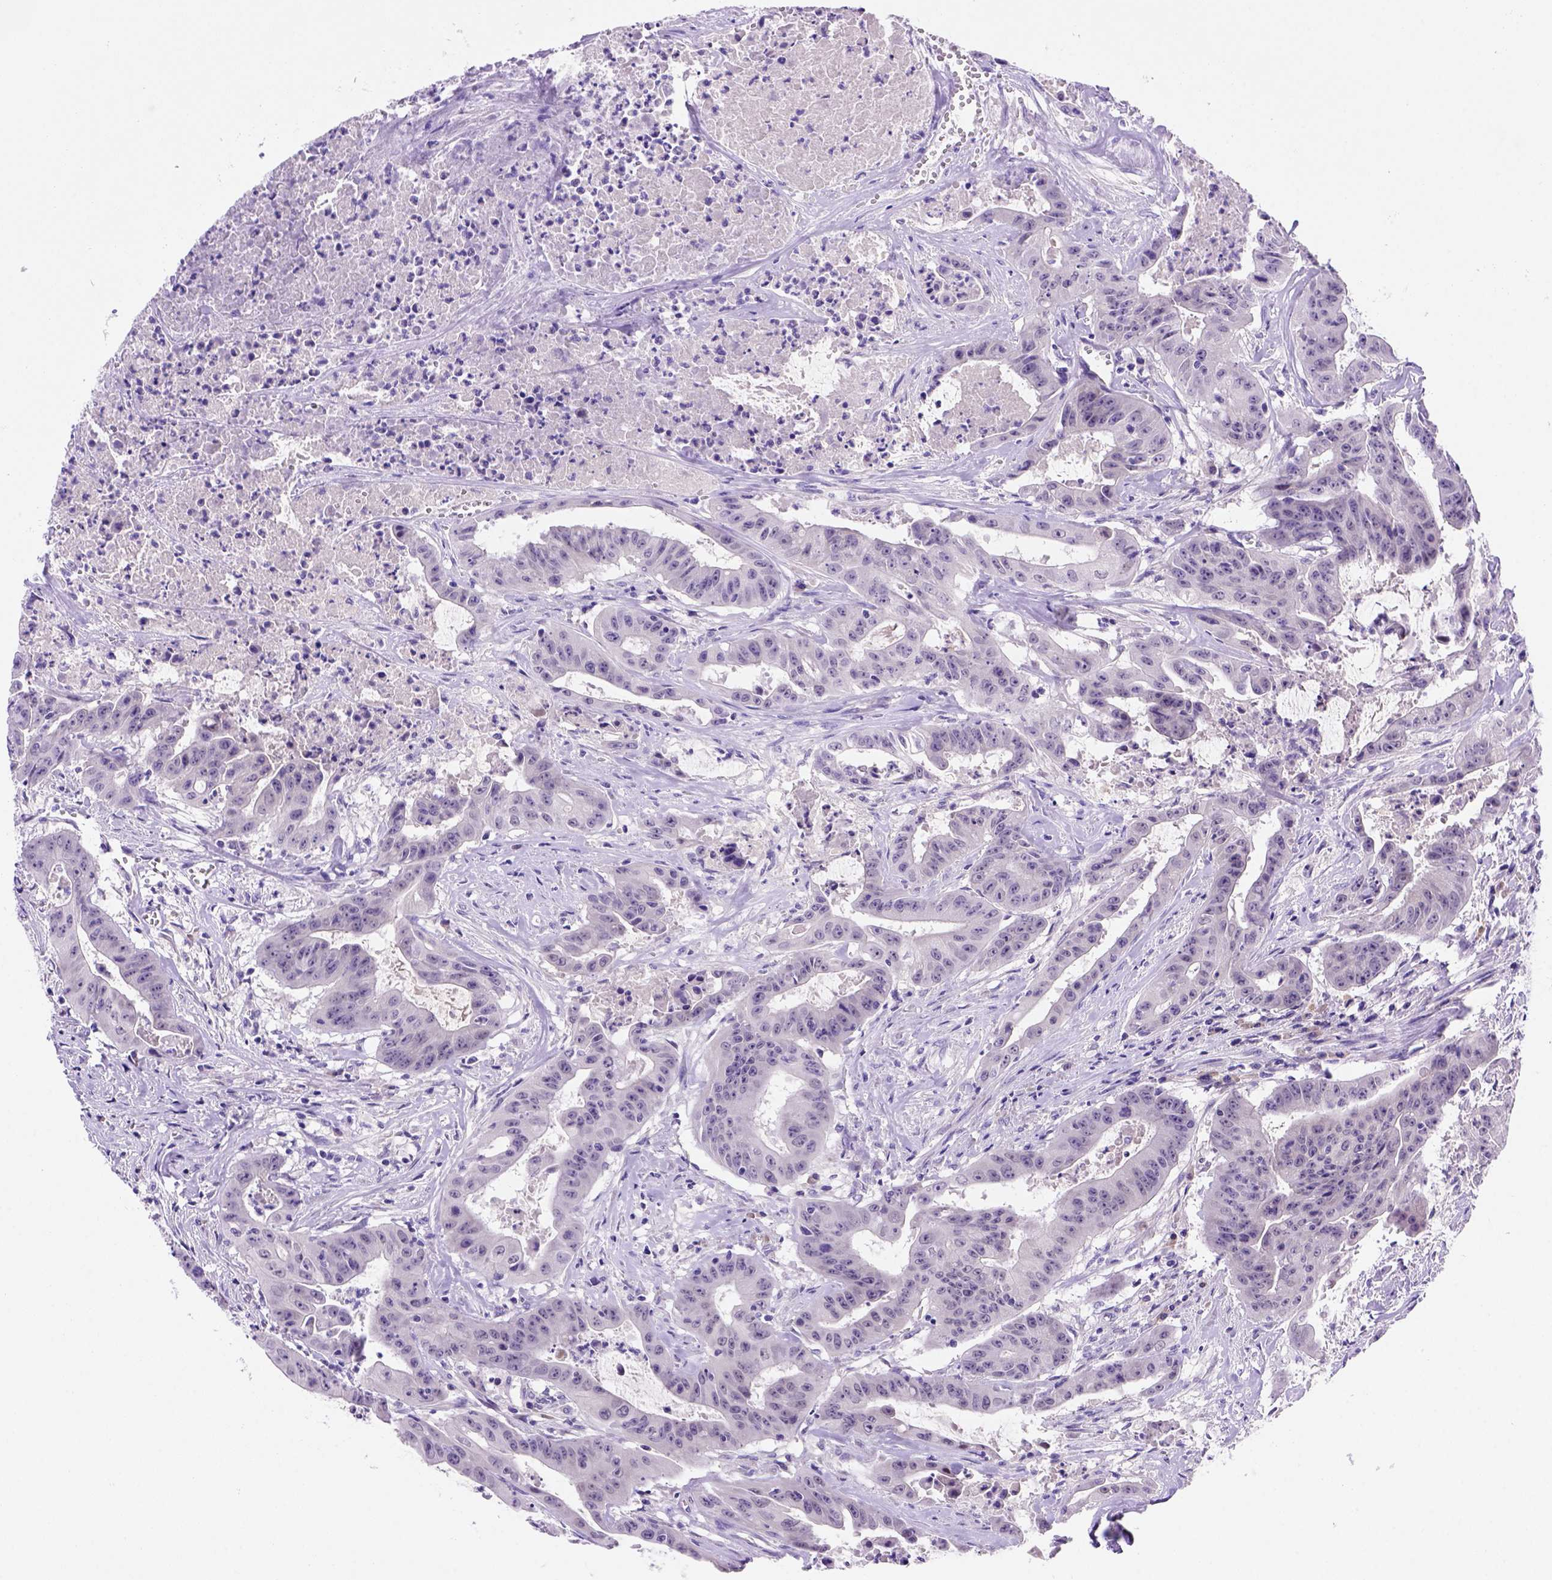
{"staining": {"intensity": "negative", "quantity": "none", "location": "none"}, "tissue": "colorectal cancer", "cell_type": "Tumor cells", "image_type": "cancer", "snomed": [{"axis": "morphology", "description": "Adenocarcinoma, NOS"}, {"axis": "topography", "description": "Colon"}], "caption": "Protein analysis of colorectal cancer shows no significant expression in tumor cells.", "gene": "FAM81B", "patient": {"sex": "male", "age": 33}}